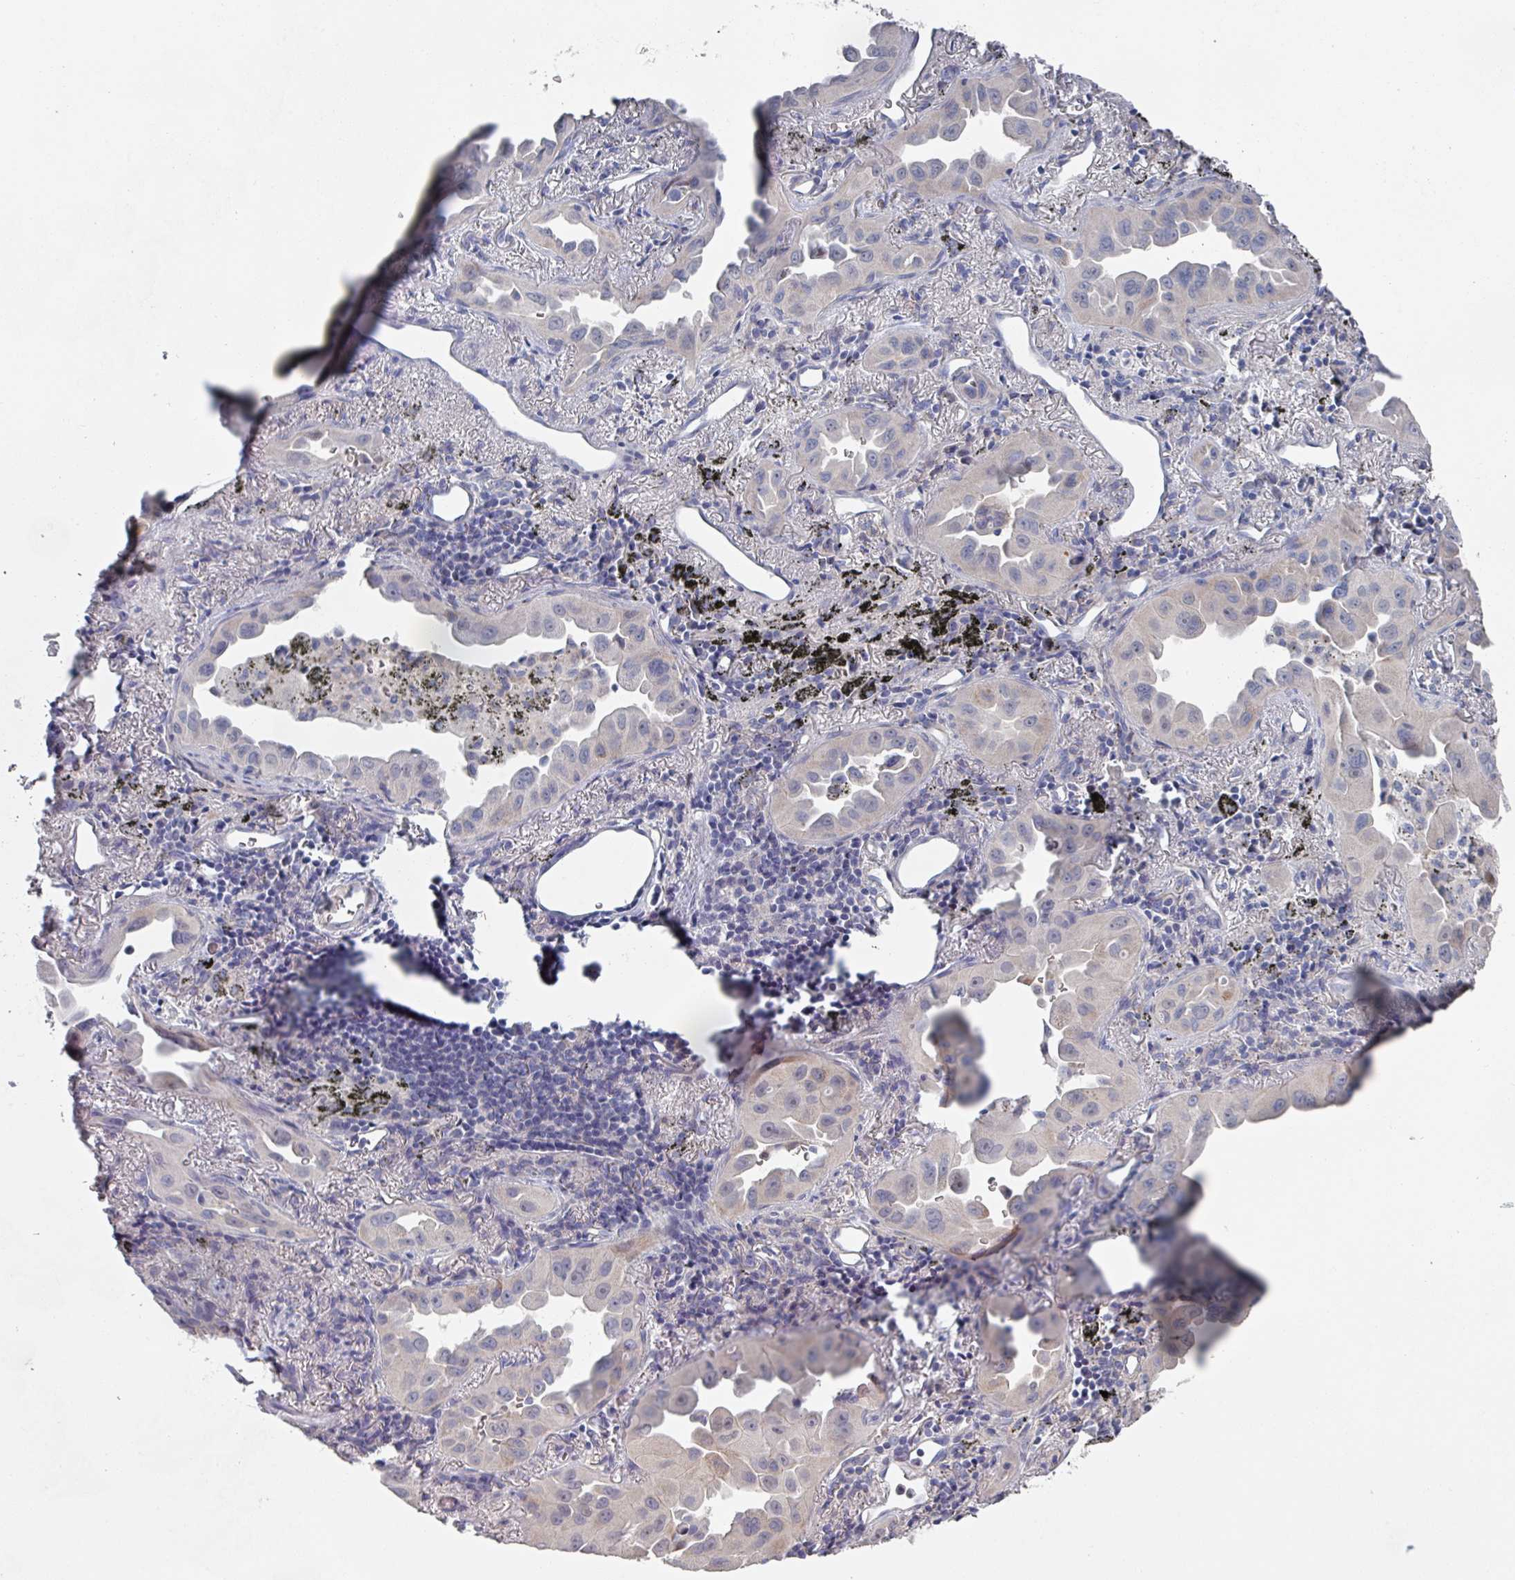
{"staining": {"intensity": "weak", "quantity": "<25%", "location": "cytoplasmic/membranous"}, "tissue": "lung cancer", "cell_type": "Tumor cells", "image_type": "cancer", "snomed": [{"axis": "morphology", "description": "Adenocarcinoma, NOS"}, {"axis": "topography", "description": "Lung"}], "caption": "A histopathology image of lung cancer stained for a protein exhibits no brown staining in tumor cells. (DAB (3,3'-diaminobenzidine) immunohistochemistry (IHC) with hematoxylin counter stain).", "gene": "EFL1", "patient": {"sex": "male", "age": 68}}